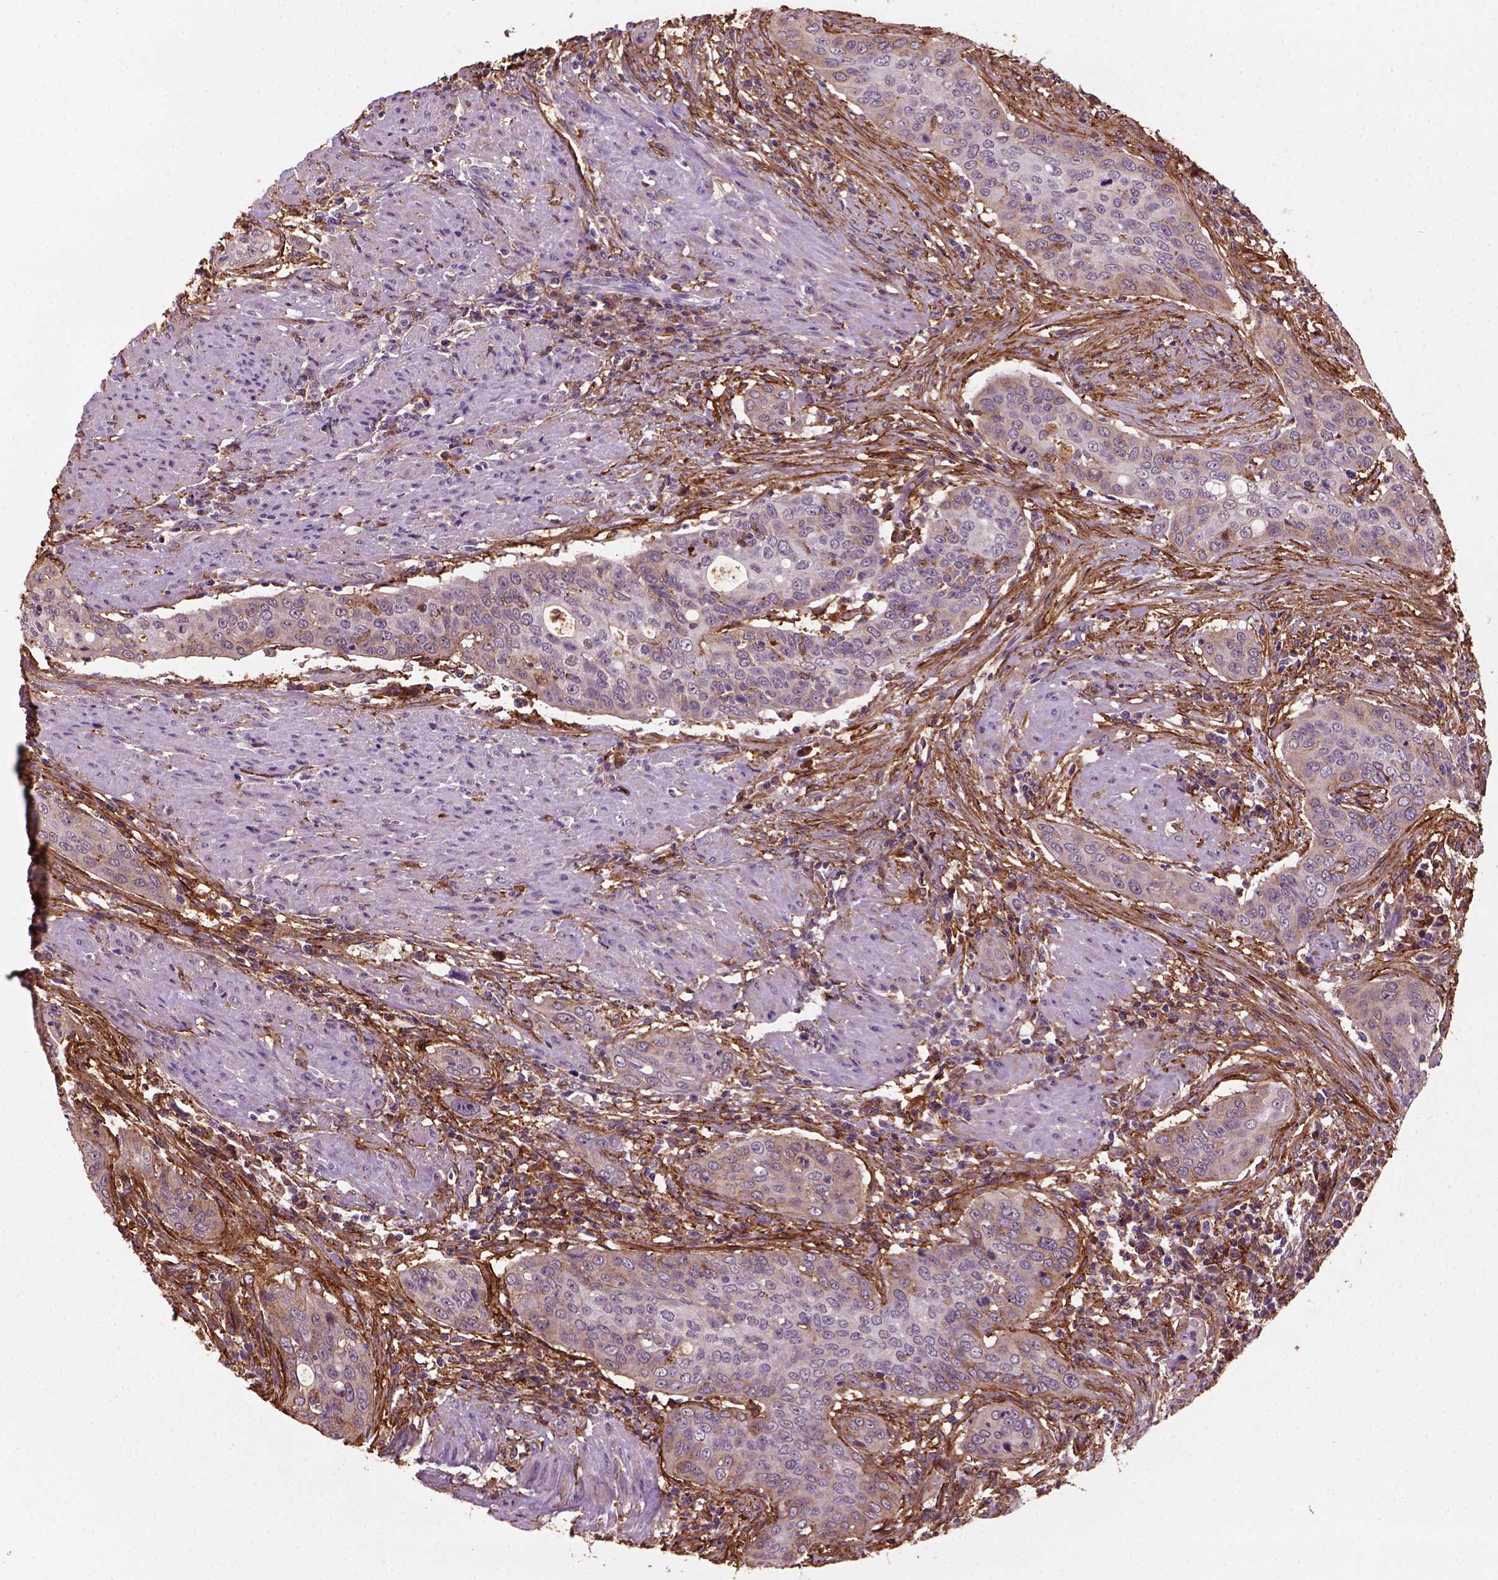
{"staining": {"intensity": "weak", "quantity": "25%-75%", "location": "cytoplasmic/membranous"}, "tissue": "urothelial cancer", "cell_type": "Tumor cells", "image_type": "cancer", "snomed": [{"axis": "morphology", "description": "Urothelial carcinoma, High grade"}, {"axis": "topography", "description": "Urinary bladder"}], "caption": "A photomicrograph showing weak cytoplasmic/membranous expression in about 25%-75% of tumor cells in urothelial cancer, as visualized by brown immunohistochemical staining.", "gene": "MARCKS", "patient": {"sex": "male", "age": 82}}